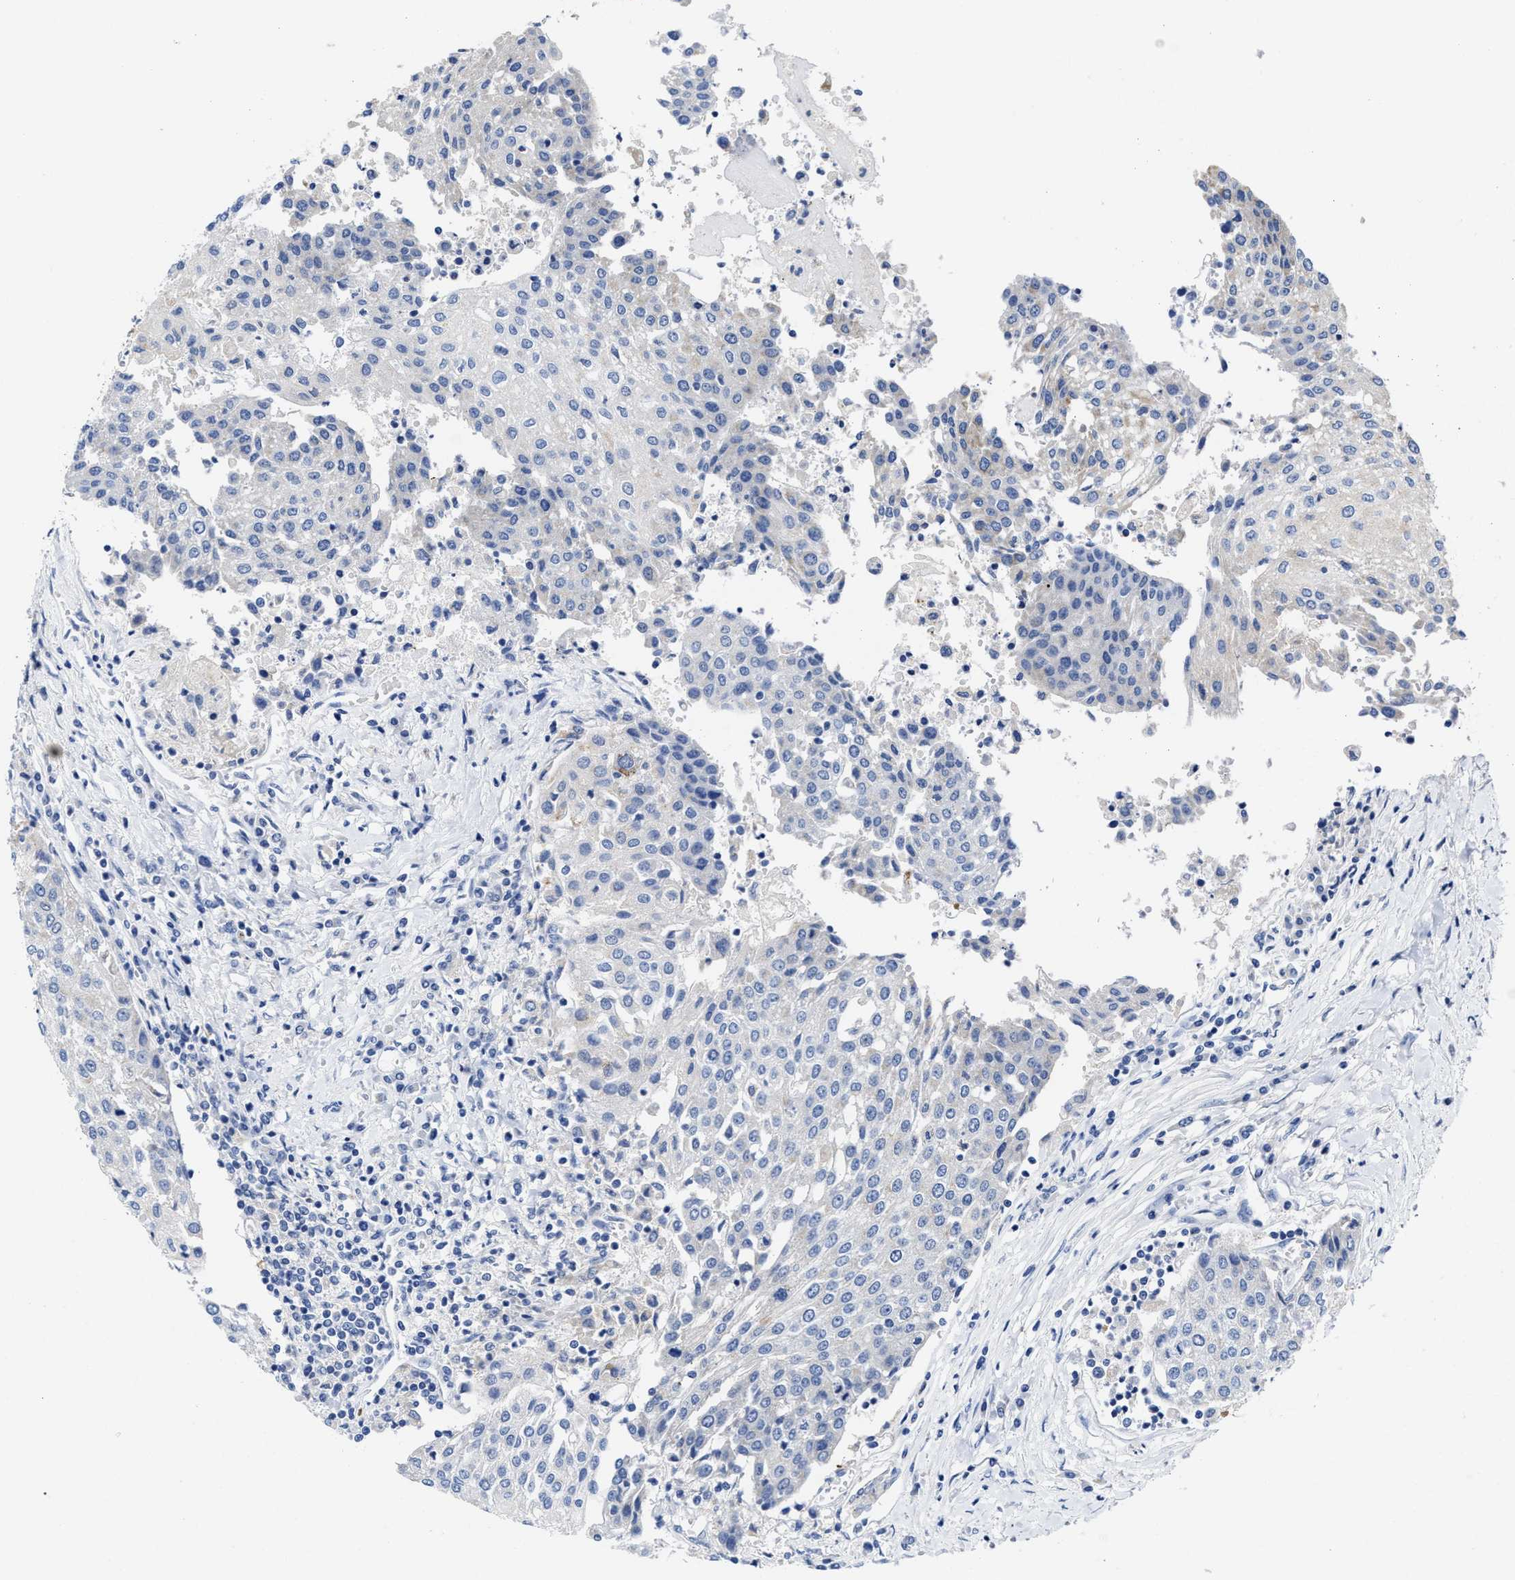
{"staining": {"intensity": "negative", "quantity": "none", "location": "none"}, "tissue": "urothelial cancer", "cell_type": "Tumor cells", "image_type": "cancer", "snomed": [{"axis": "morphology", "description": "Urothelial carcinoma, High grade"}, {"axis": "topography", "description": "Urinary bladder"}], "caption": "IHC of urothelial cancer shows no positivity in tumor cells.", "gene": "TBRG4", "patient": {"sex": "female", "age": 85}}